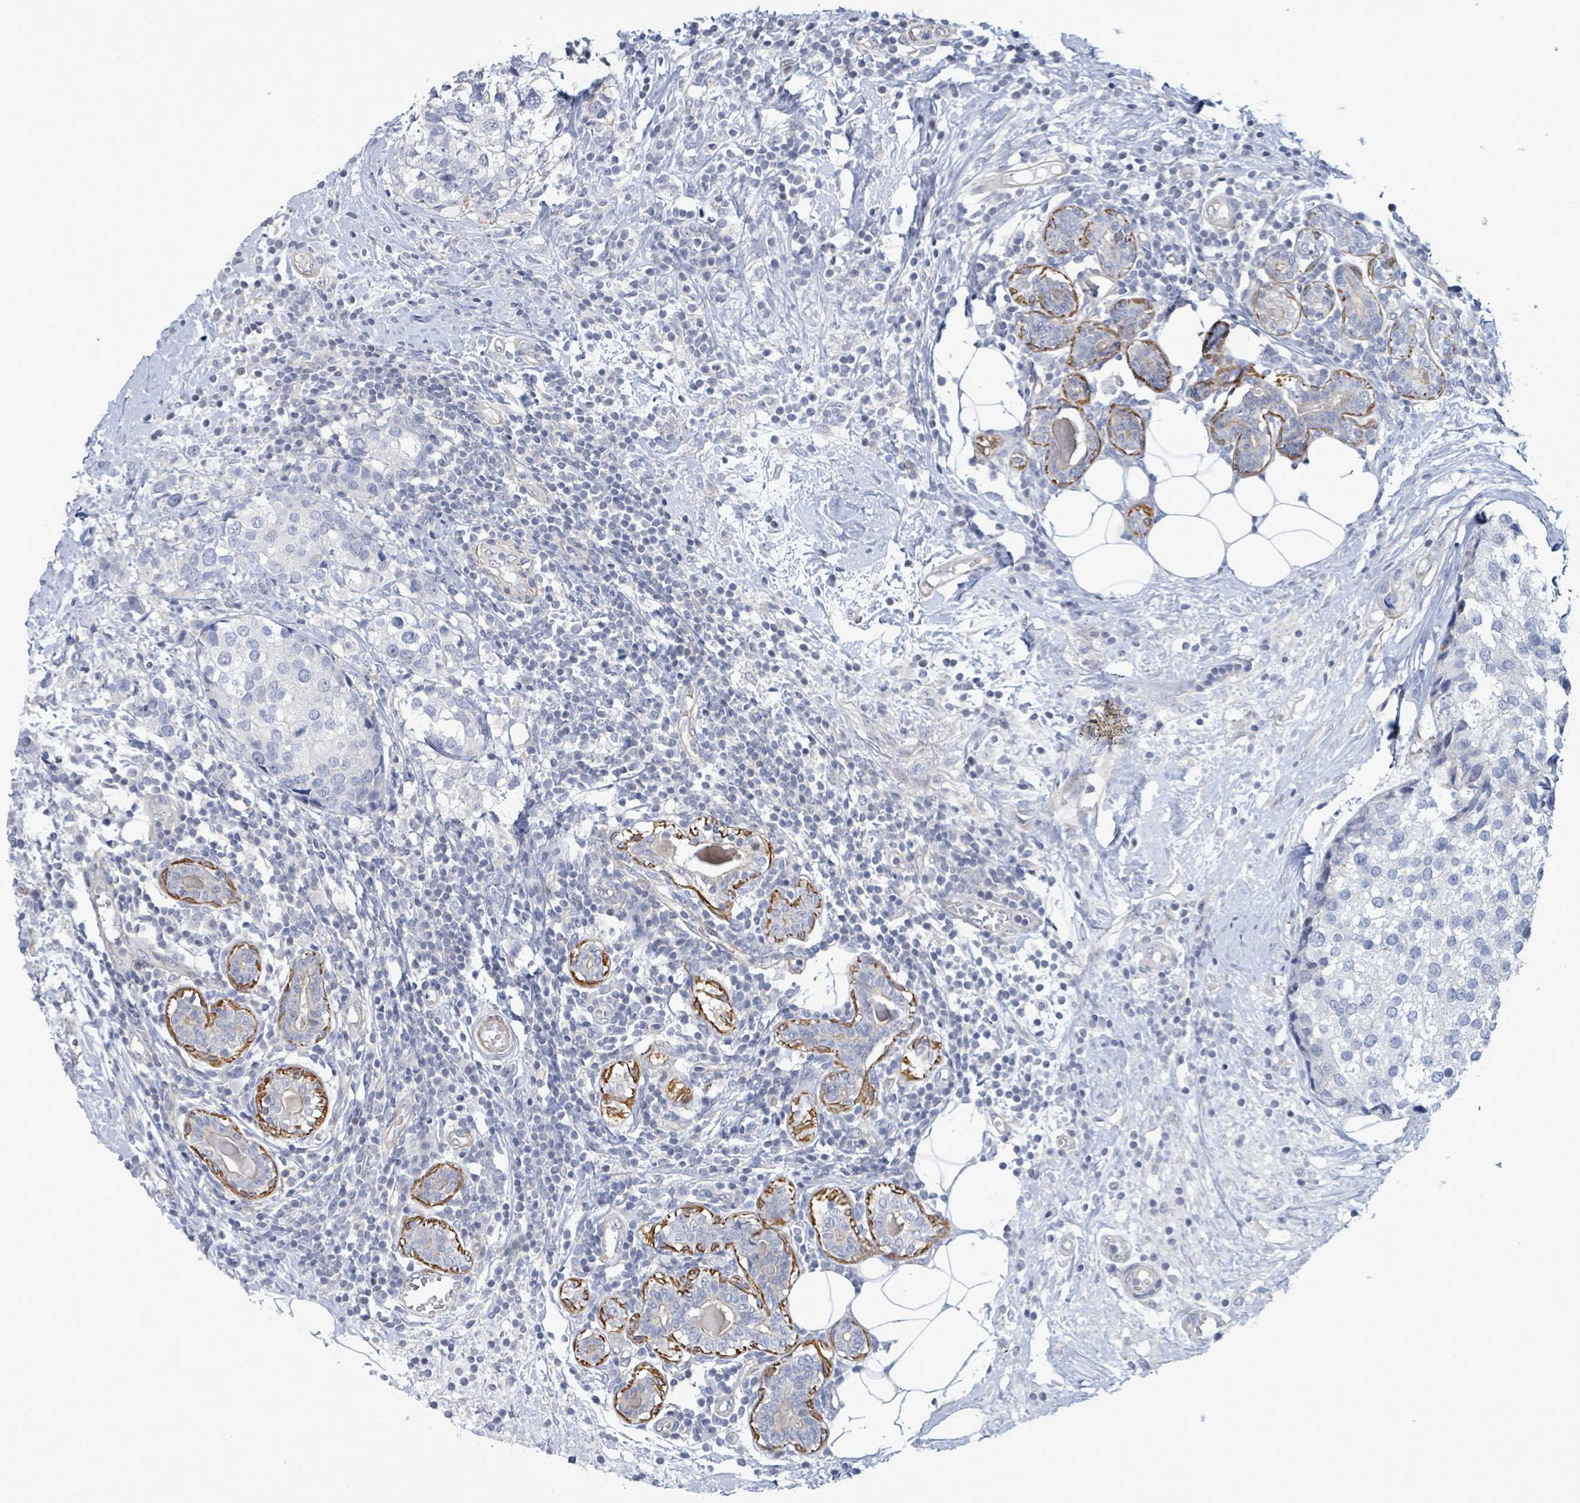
{"staining": {"intensity": "negative", "quantity": "none", "location": "none"}, "tissue": "breast cancer", "cell_type": "Tumor cells", "image_type": "cancer", "snomed": [{"axis": "morphology", "description": "Lobular carcinoma"}, {"axis": "topography", "description": "Breast"}], "caption": "IHC micrograph of human breast lobular carcinoma stained for a protein (brown), which exhibits no staining in tumor cells.", "gene": "DMRTC1B", "patient": {"sex": "female", "age": 59}}